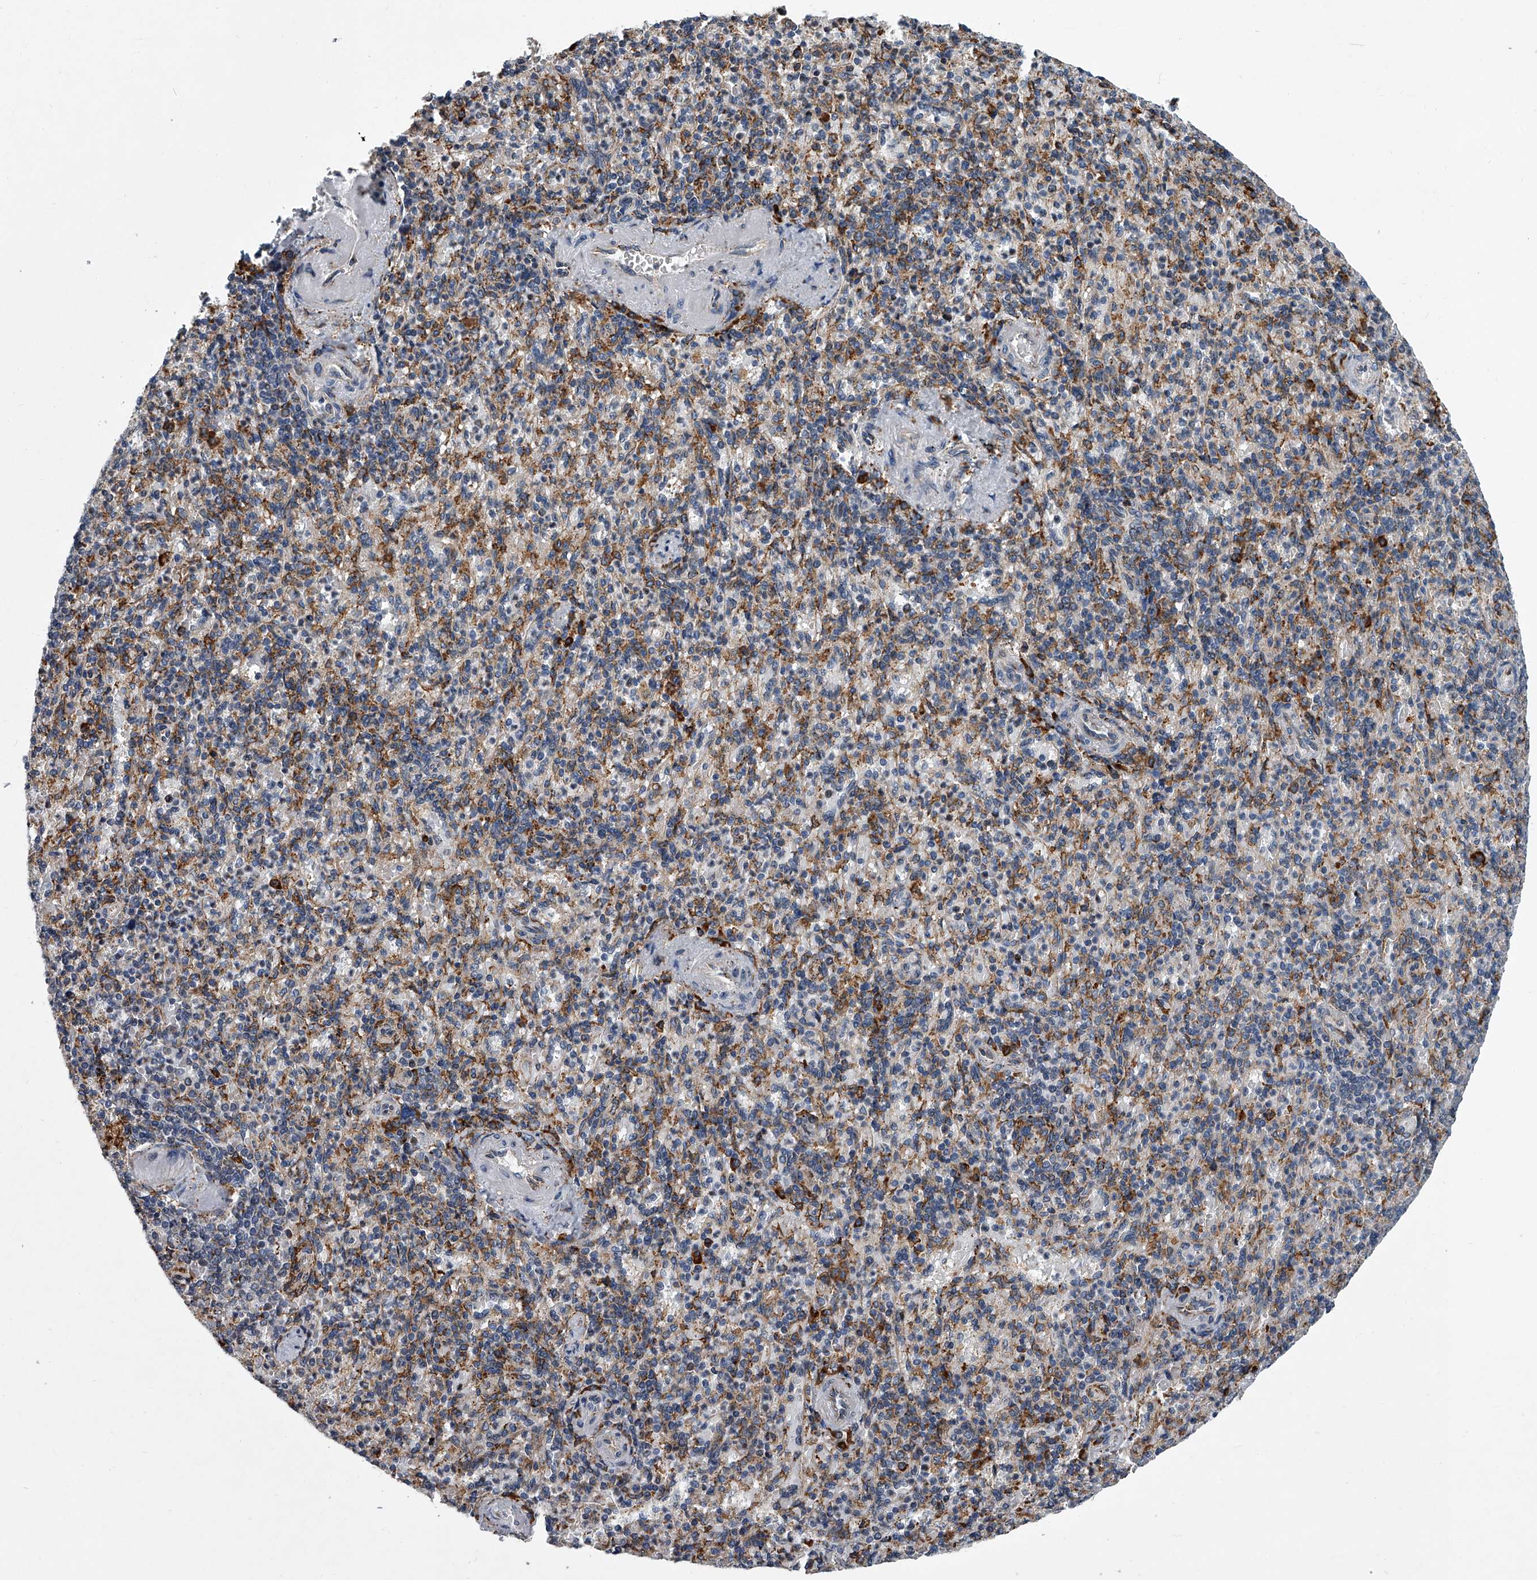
{"staining": {"intensity": "negative", "quantity": "none", "location": "none"}, "tissue": "spleen", "cell_type": "Cells in red pulp", "image_type": "normal", "snomed": [{"axis": "morphology", "description": "Normal tissue, NOS"}, {"axis": "topography", "description": "Spleen"}], "caption": "High magnification brightfield microscopy of benign spleen stained with DAB (brown) and counterstained with hematoxylin (blue): cells in red pulp show no significant positivity. Nuclei are stained in blue.", "gene": "TMEM63C", "patient": {"sex": "female", "age": 74}}